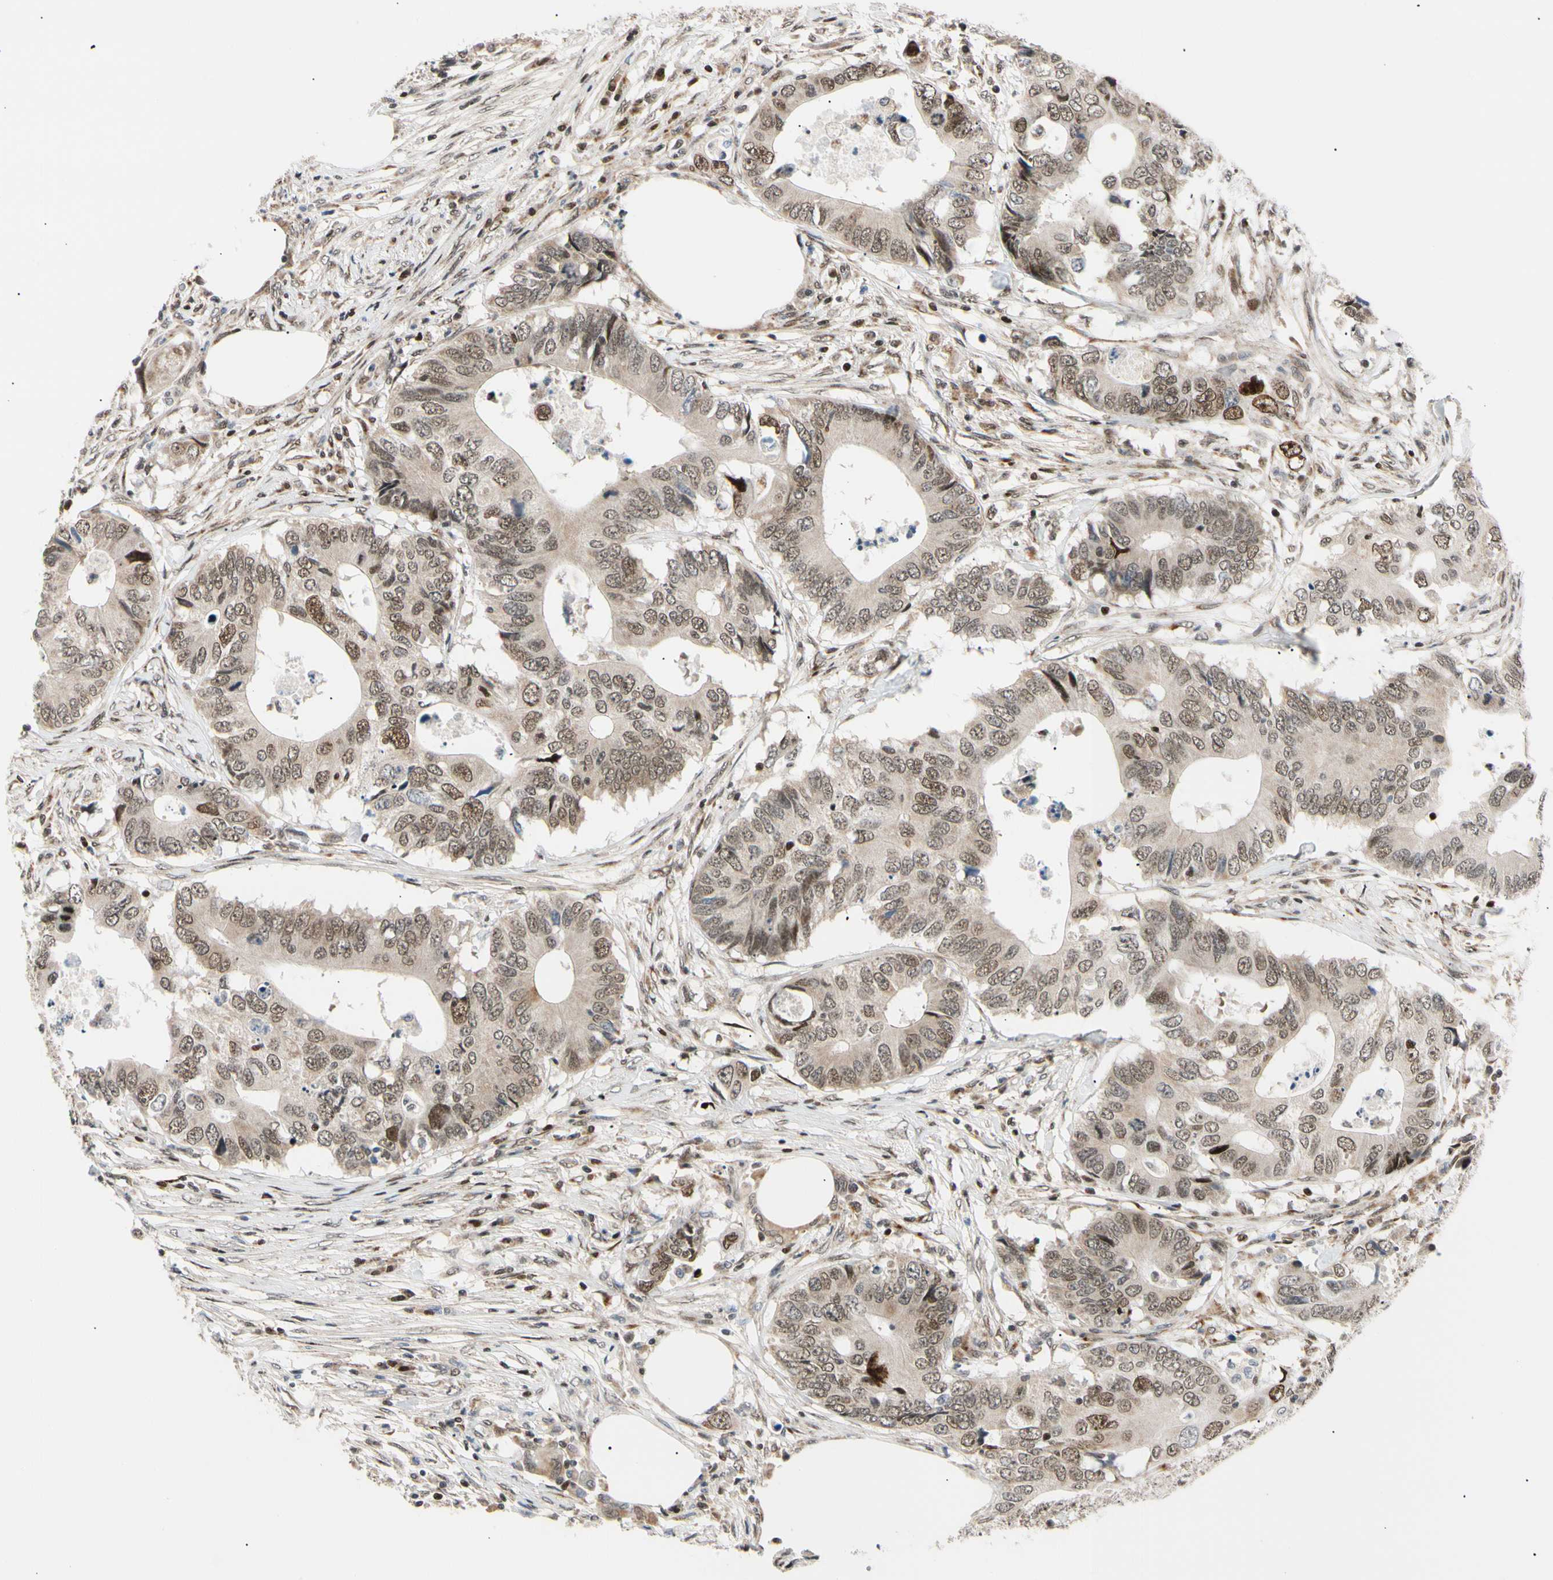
{"staining": {"intensity": "moderate", "quantity": "25%-75%", "location": "nuclear"}, "tissue": "colorectal cancer", "cell_type": "Tumor cells", "image_type": "cancer", "snomed": [{"axis": "morphology", "description": "Adenocarcinoma, NOS"}, {"axis": "topography", "description": "Colon"}], "caption": "Protein staining by immunohistochemistry (IHC) exhibits moderate nuclear expression in approximately 25%-75% of tumor cells in colorectal cancer (adenocarcinoma). The staining was performed using DAB to visualize the protein expression in brown, while the nuclei were stained in blue with hematoxylin (Magnification: 20x).", "gene": "E2F1", "patient": {"sex": "male", "age": 71}}